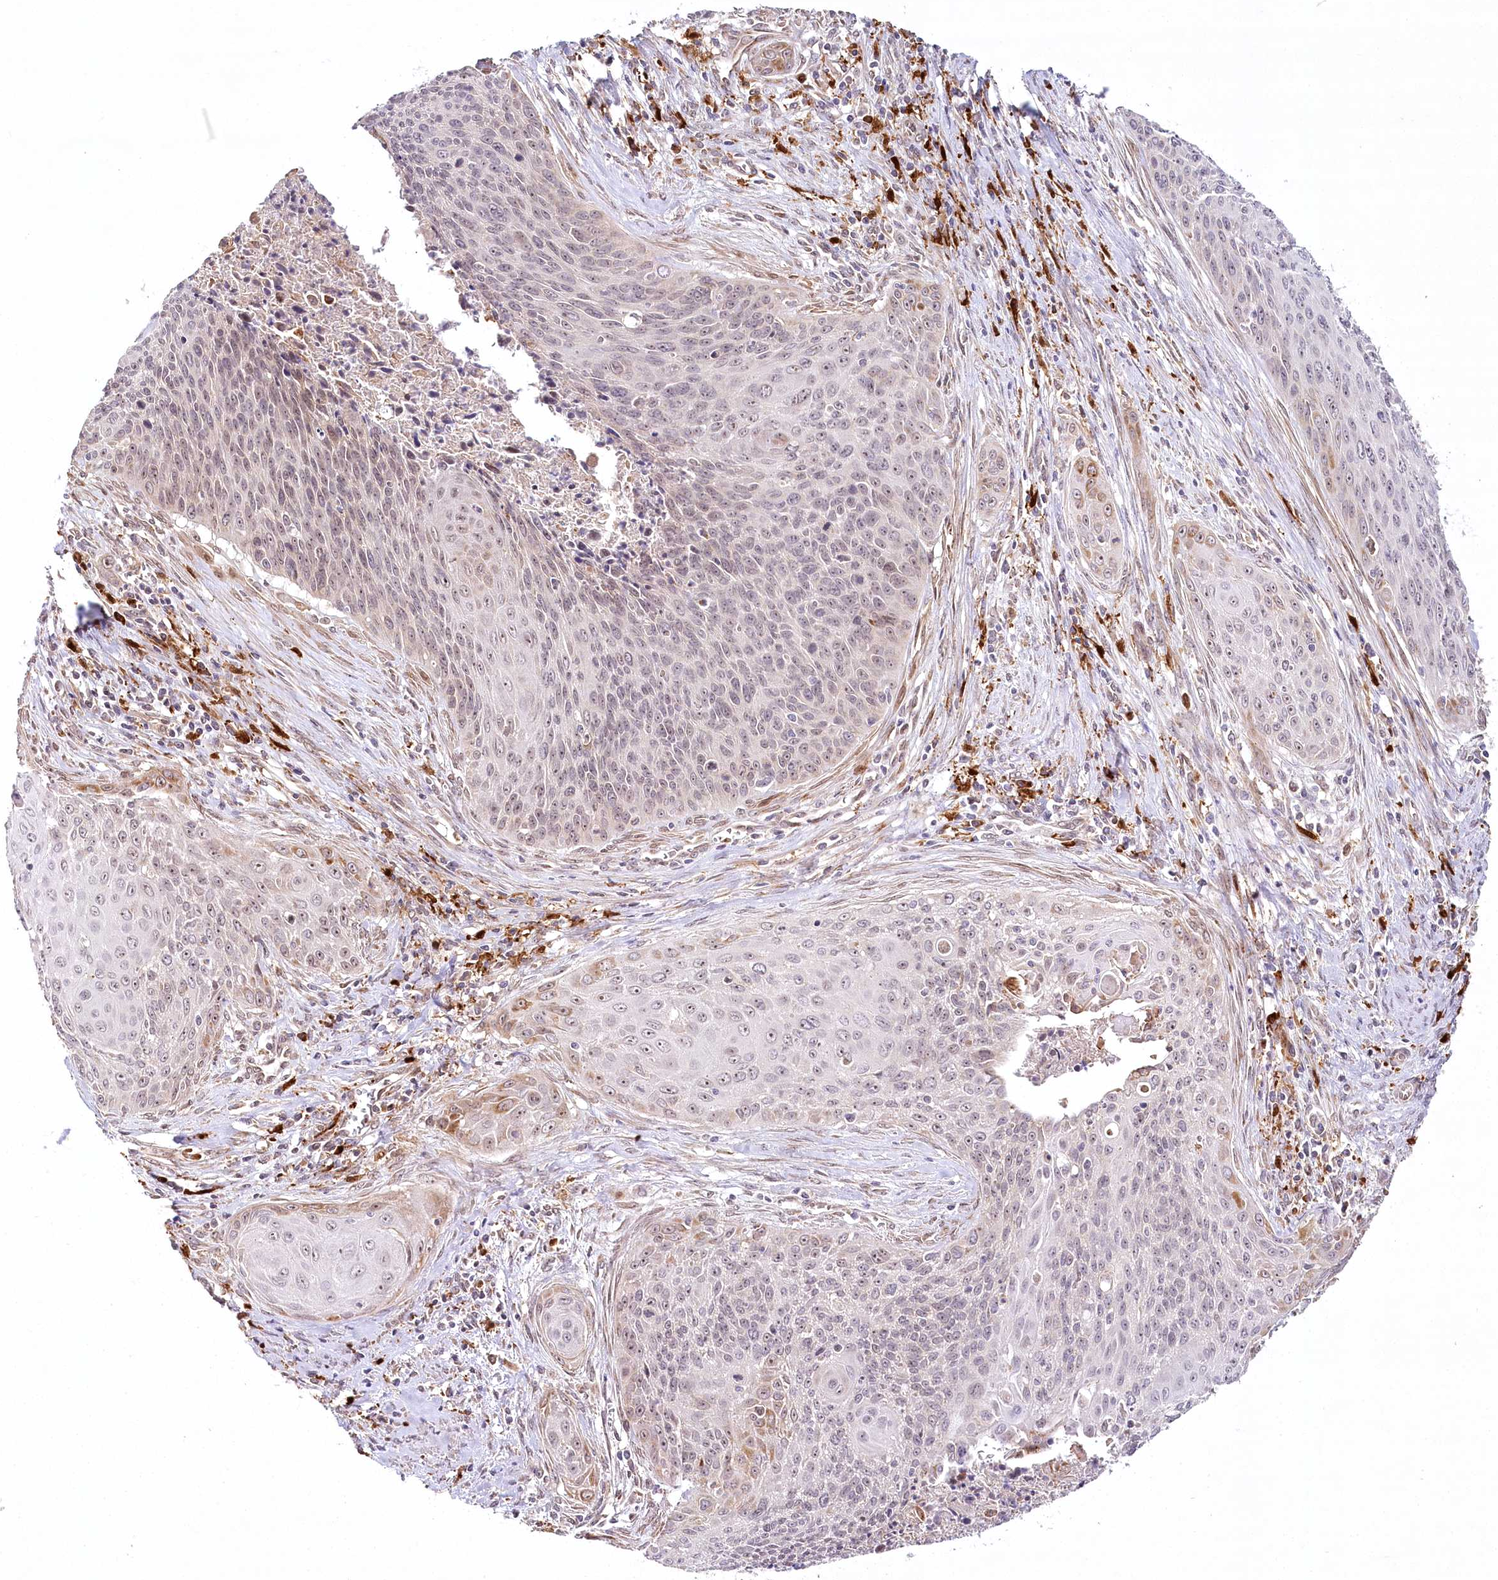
{"staining": {"intensity": "weak", "quantity": "25%-75%", "location": "nuclear"}, "tissue": "cervical cancer", "cell_type": "Tumor cells", "image_type": "cancer", "snomed": [{"axis": "morphology", "description": "Squamous cell carcinoma, NOS"}, {"axis": "topography", "description": "Cervix"}], "caption": "Immunohistochemistry of cervical squamous cell carcinoma reveals low levels of weak nuclear staining in about 25%-75% of tumor cells. The staining was performed using DAB, with brown indicating positive protein expression. Nuclei are stained blue with hematoxylin.", "gene": "WDR36", "patient": {"sex": "female", "age": 55}}